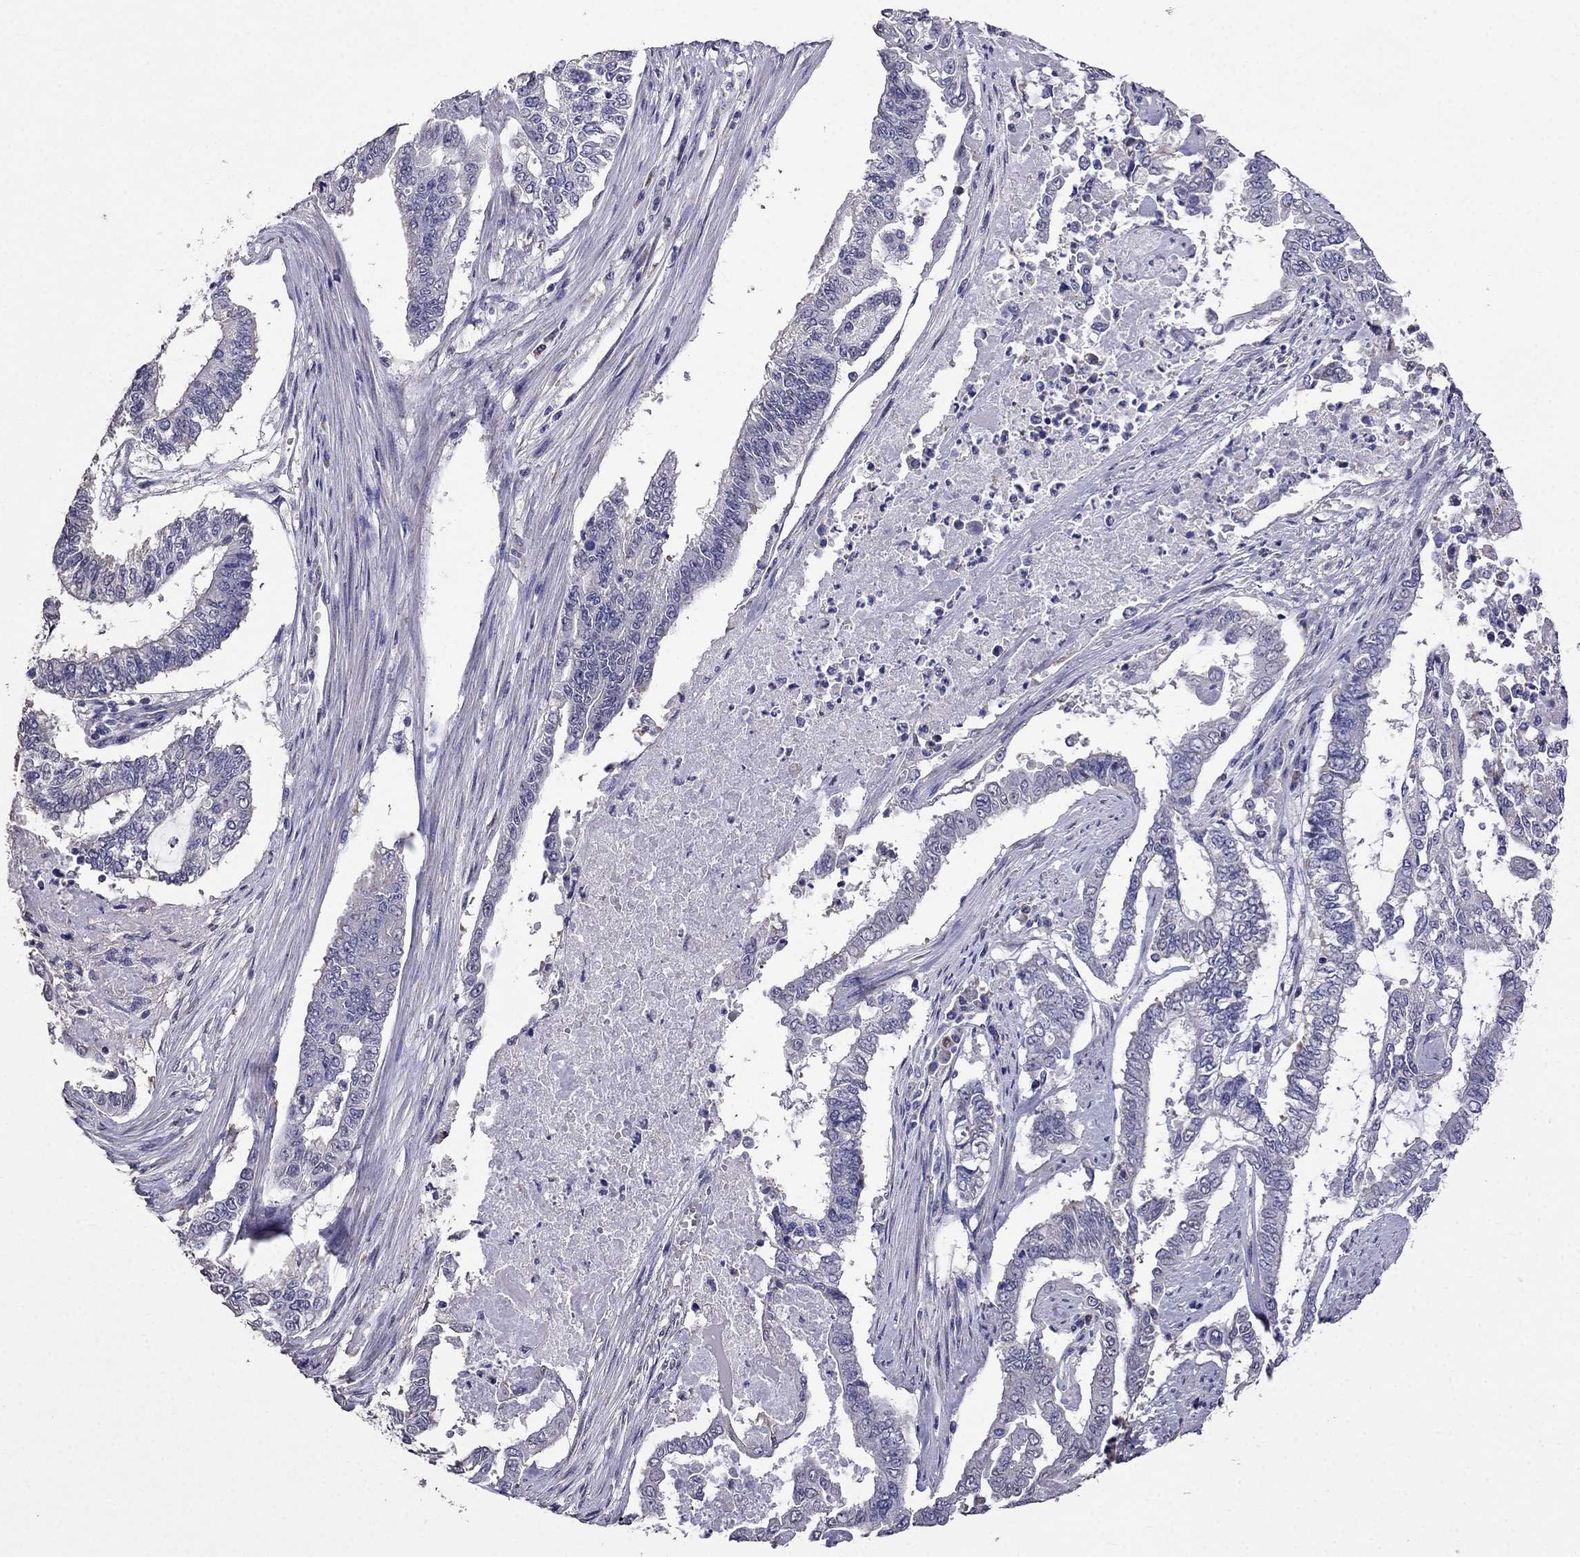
{"staining": {"intensity": "negative", "quantity": "none", "location": "none"}, "tissue": "endometrial cancer", "cell_type": "Tumor cells", "image_type": "cancer", "snomed": [{"axis": "morphology", "description": "Adenocarcinoma, NOS"}, {"axis": "topography", "description": "Uterus"}], "caption": "An immunohistochemistry image of endometrial adenocarcinoma is shown. There is no staining in tumor cells of endometrial adenocarcinoma.", "gene": "AK5", "patient": {"sex": "female", "age": 59}}